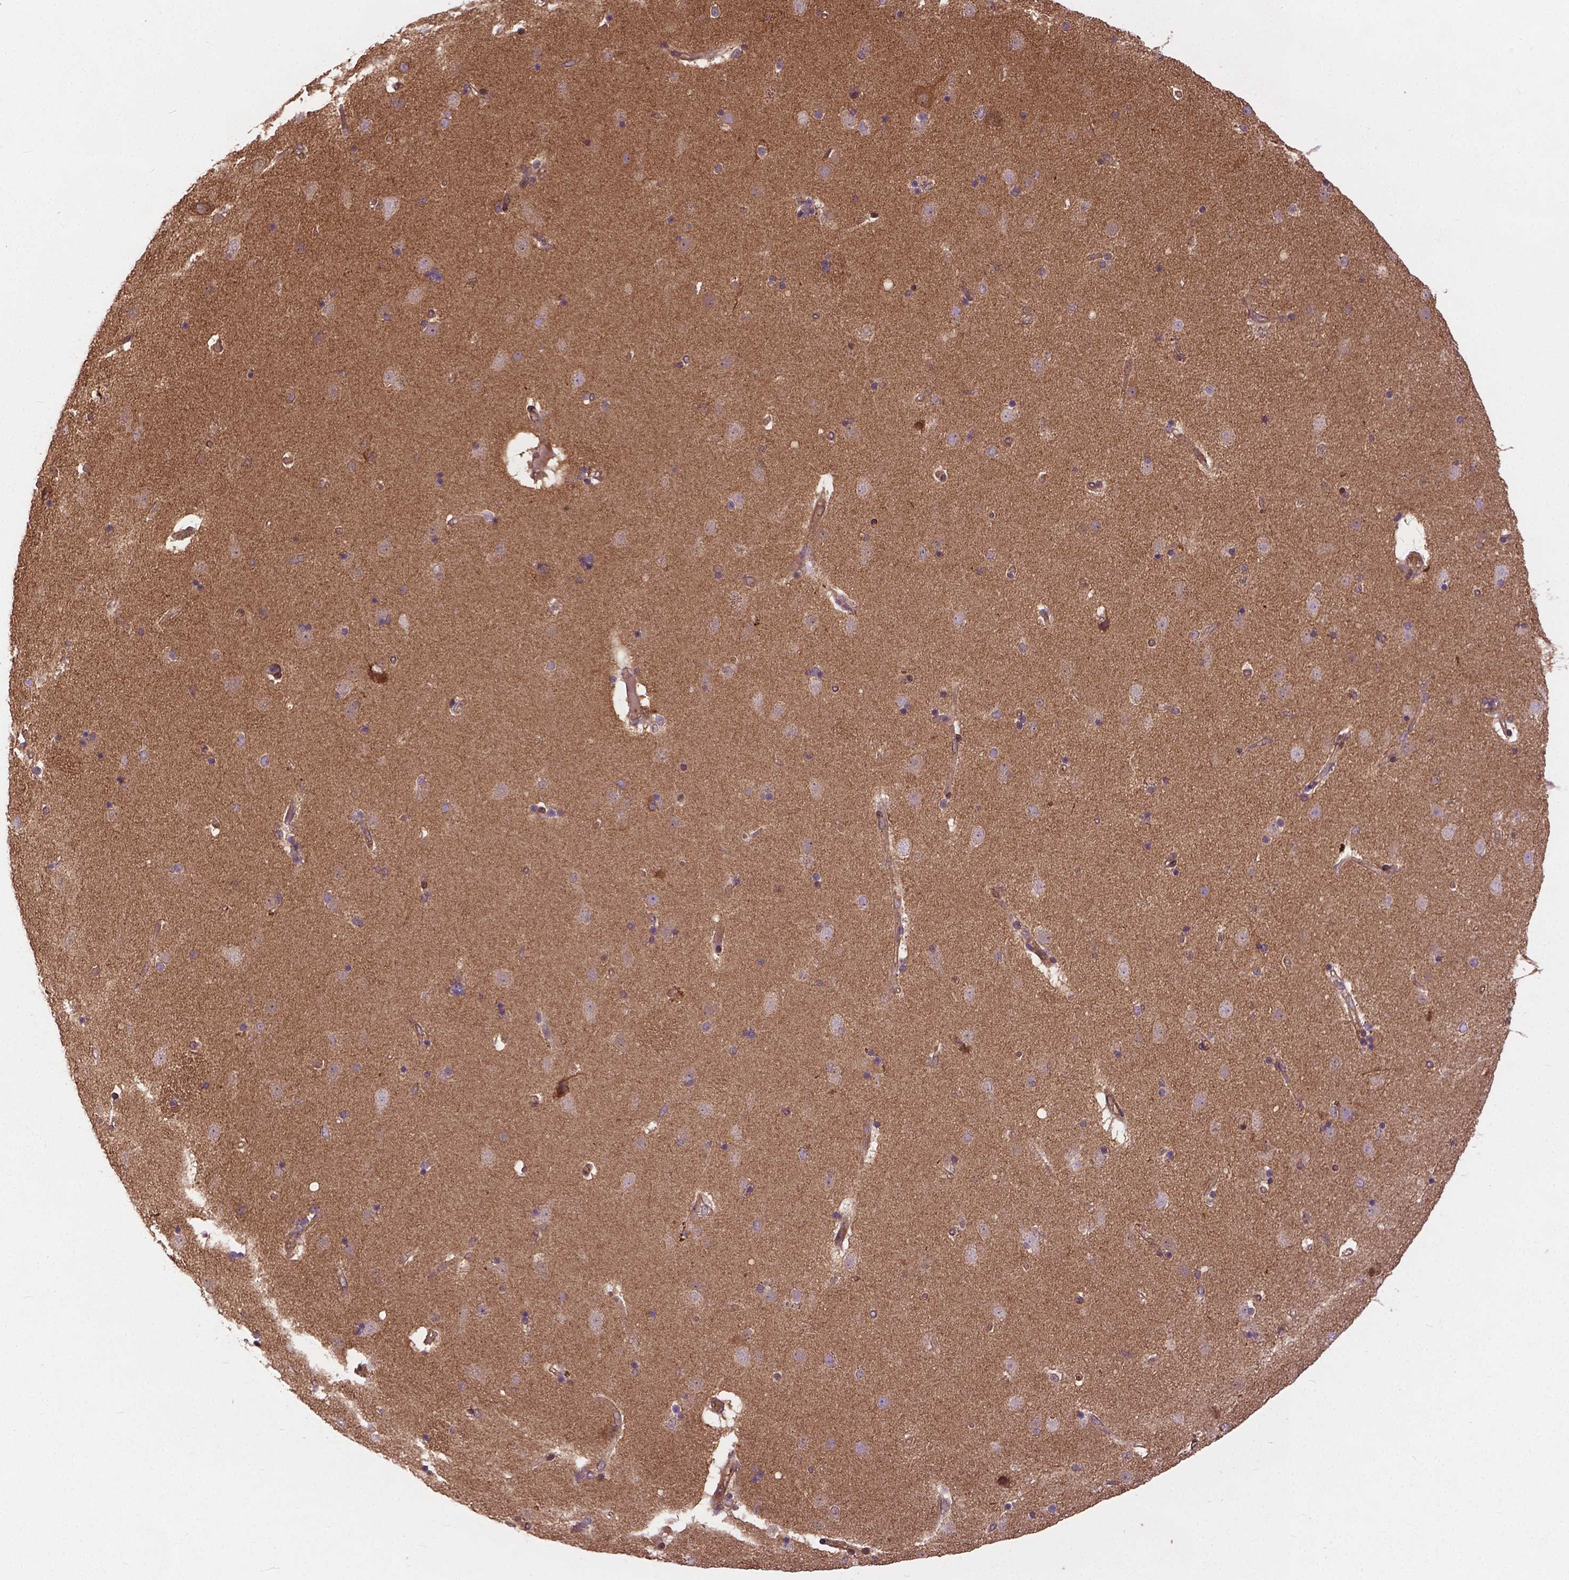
{"staining": {"intensity": "moderate", "quantity": "<25%", "location": "cytoplasmic/membranous"}, "tissue": "caudate", "cell_type": "Glial cells", "image_type": "normal", "snomed": [{"axis": "morphology", "description": "Normal tissue, NOS"}, {"axis": "topography", "description": "Lateral ventricle wall"}], "caption": "The photomicrograph demonstrates a brown stain indicating the presence of a protein in the cytoplasmic/membranous of glial cells in caudate.", "gene": "MZT1", "patient": {"sex": "female", "age": 71}}